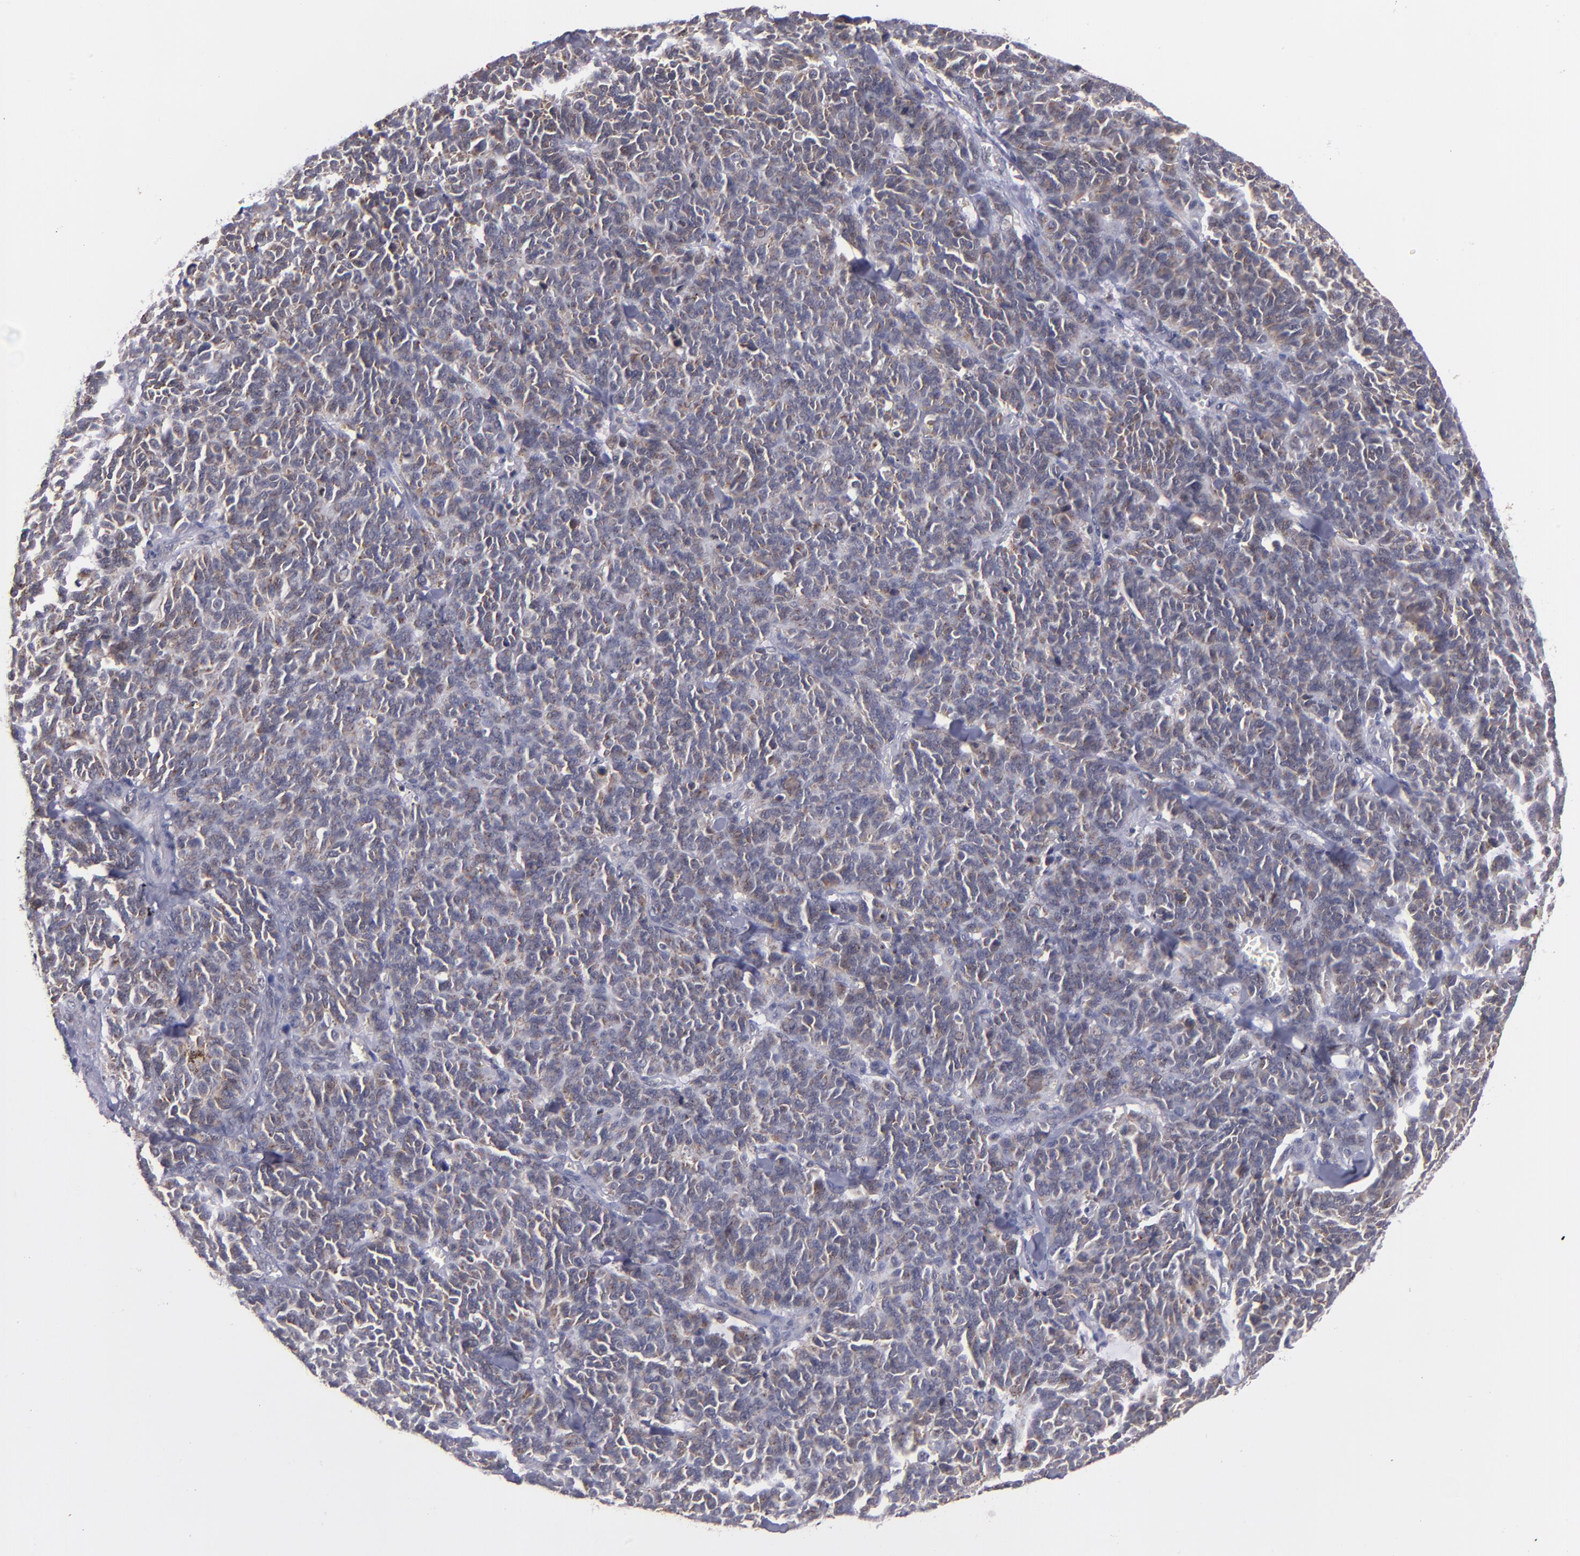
{"staining": {"intensity": "weak", "quantity": ">75%", "location": "cytoplasmic/membranous"}, "tissue": "lung cancer", "cell_type": "Tumor cells", "image_type": "cancer", "snomed": [{"axis": "morphology", "description": "Neoplasm, malignant, NOS"}, {"axis": "topography", "description": "Lung"}], "caption": "Lung cancer tissue demonstrates weak cytoplasmic/membranous staining in about >75% of tumor cells Using DAB (3,3'-diaminobenzidine) (brown) and hematoxylin (blue) stains, captured at high magnification using brightfield microscopy.", "gene": "SYP", "patient": {"sex": "female", "age": 58}}